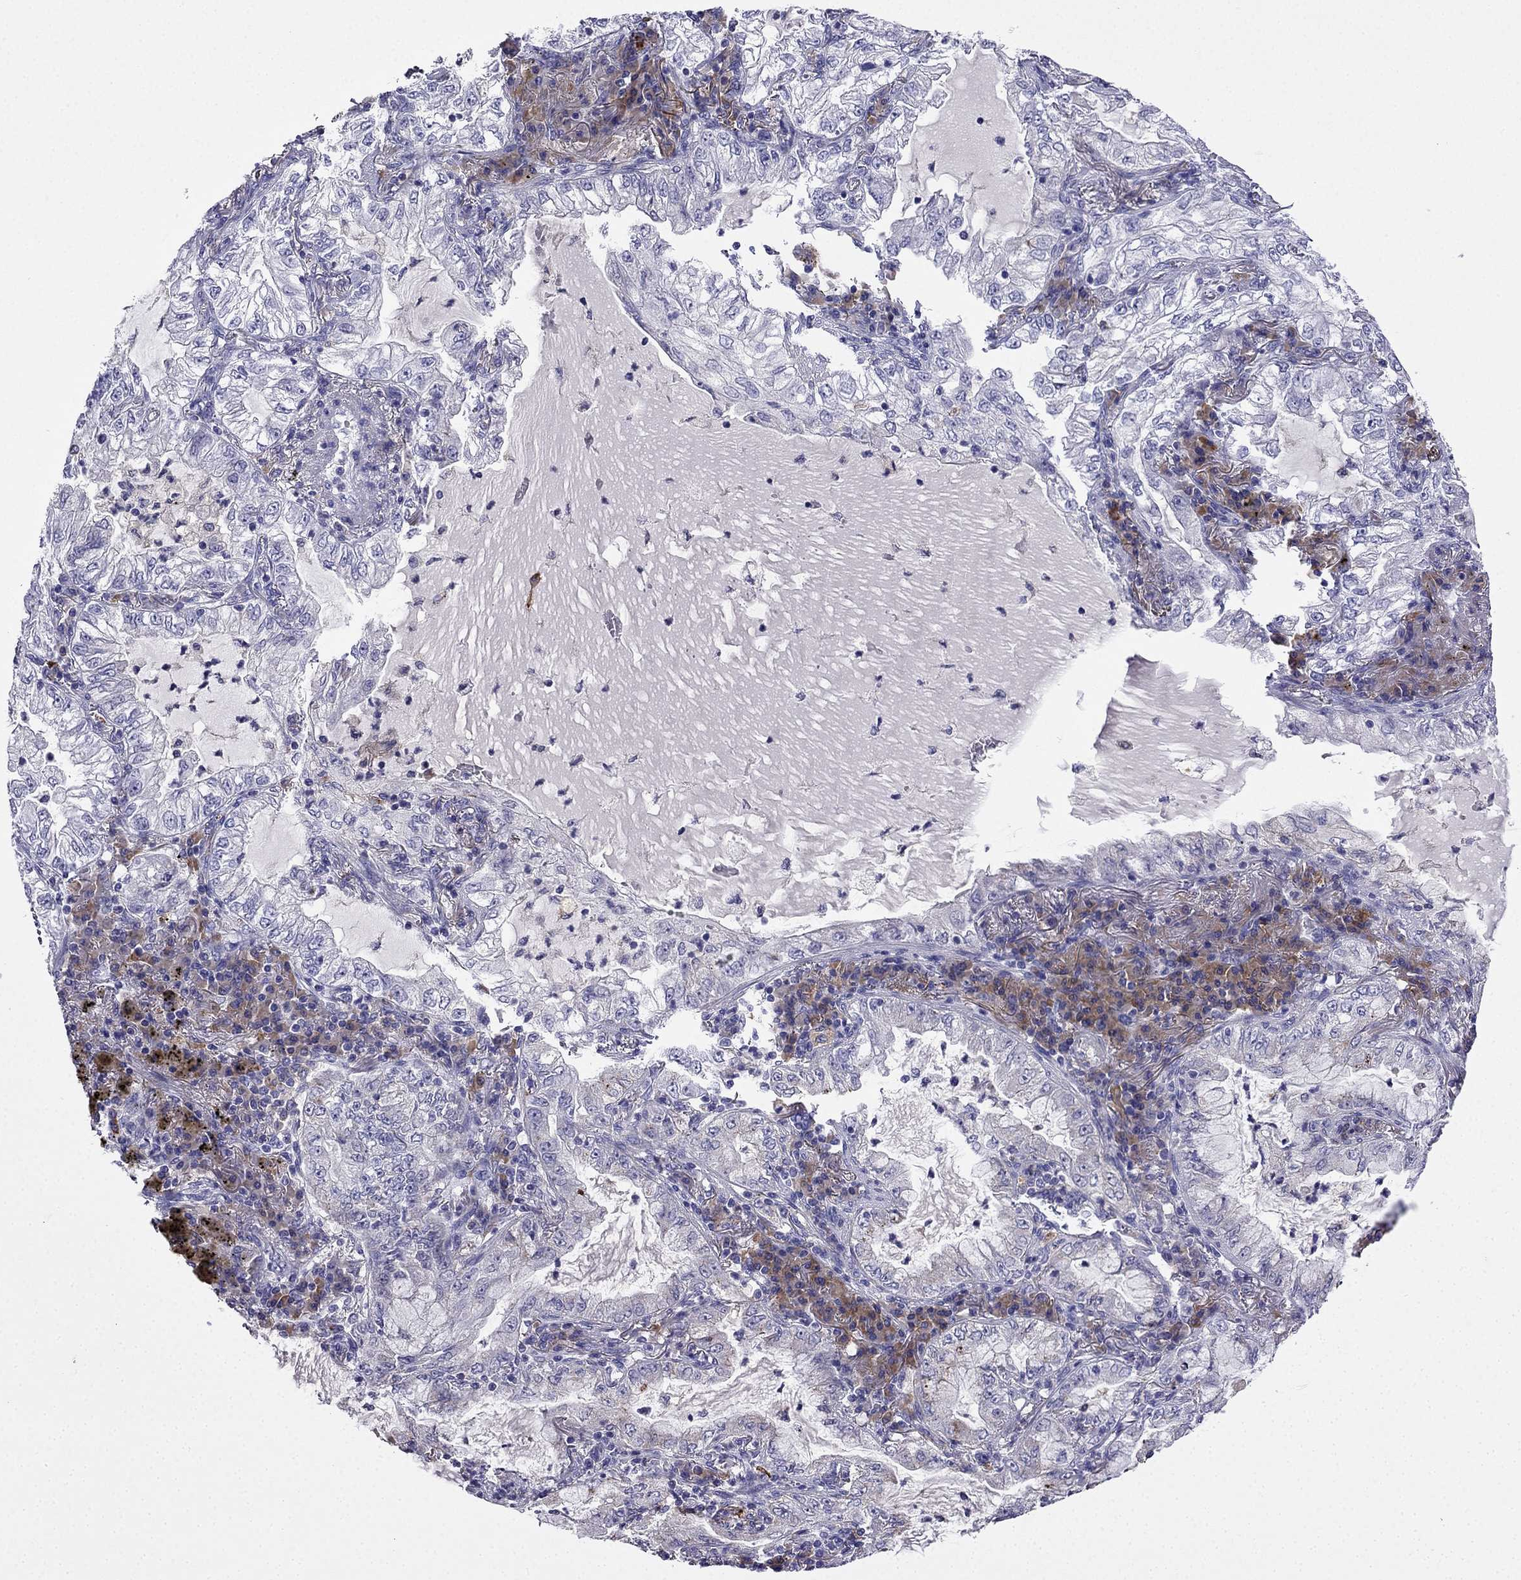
{"staining": {"intensity": "negative", "quantity": "none", "location": "none"}, "tissue": "lung cancer", "cell_type": "Tumor cells", "image_type": "cancer", "snomed": [{"axis": "morphology", "description": "Adenocarcinoma, NOS"}, {"axis": "topography", "description": "Lung"}], "caption": "Lung cancer was stained to show a protein in brown. There is no significant staining in tumor cells. Brightfield microscopy of immunohistochemistry (IHC) stained with DAB (brown) and hematoxylin (blue), captured at high magnification.", "gene": "TSSK4", "patient": {"sex": "female", "age": 73}}